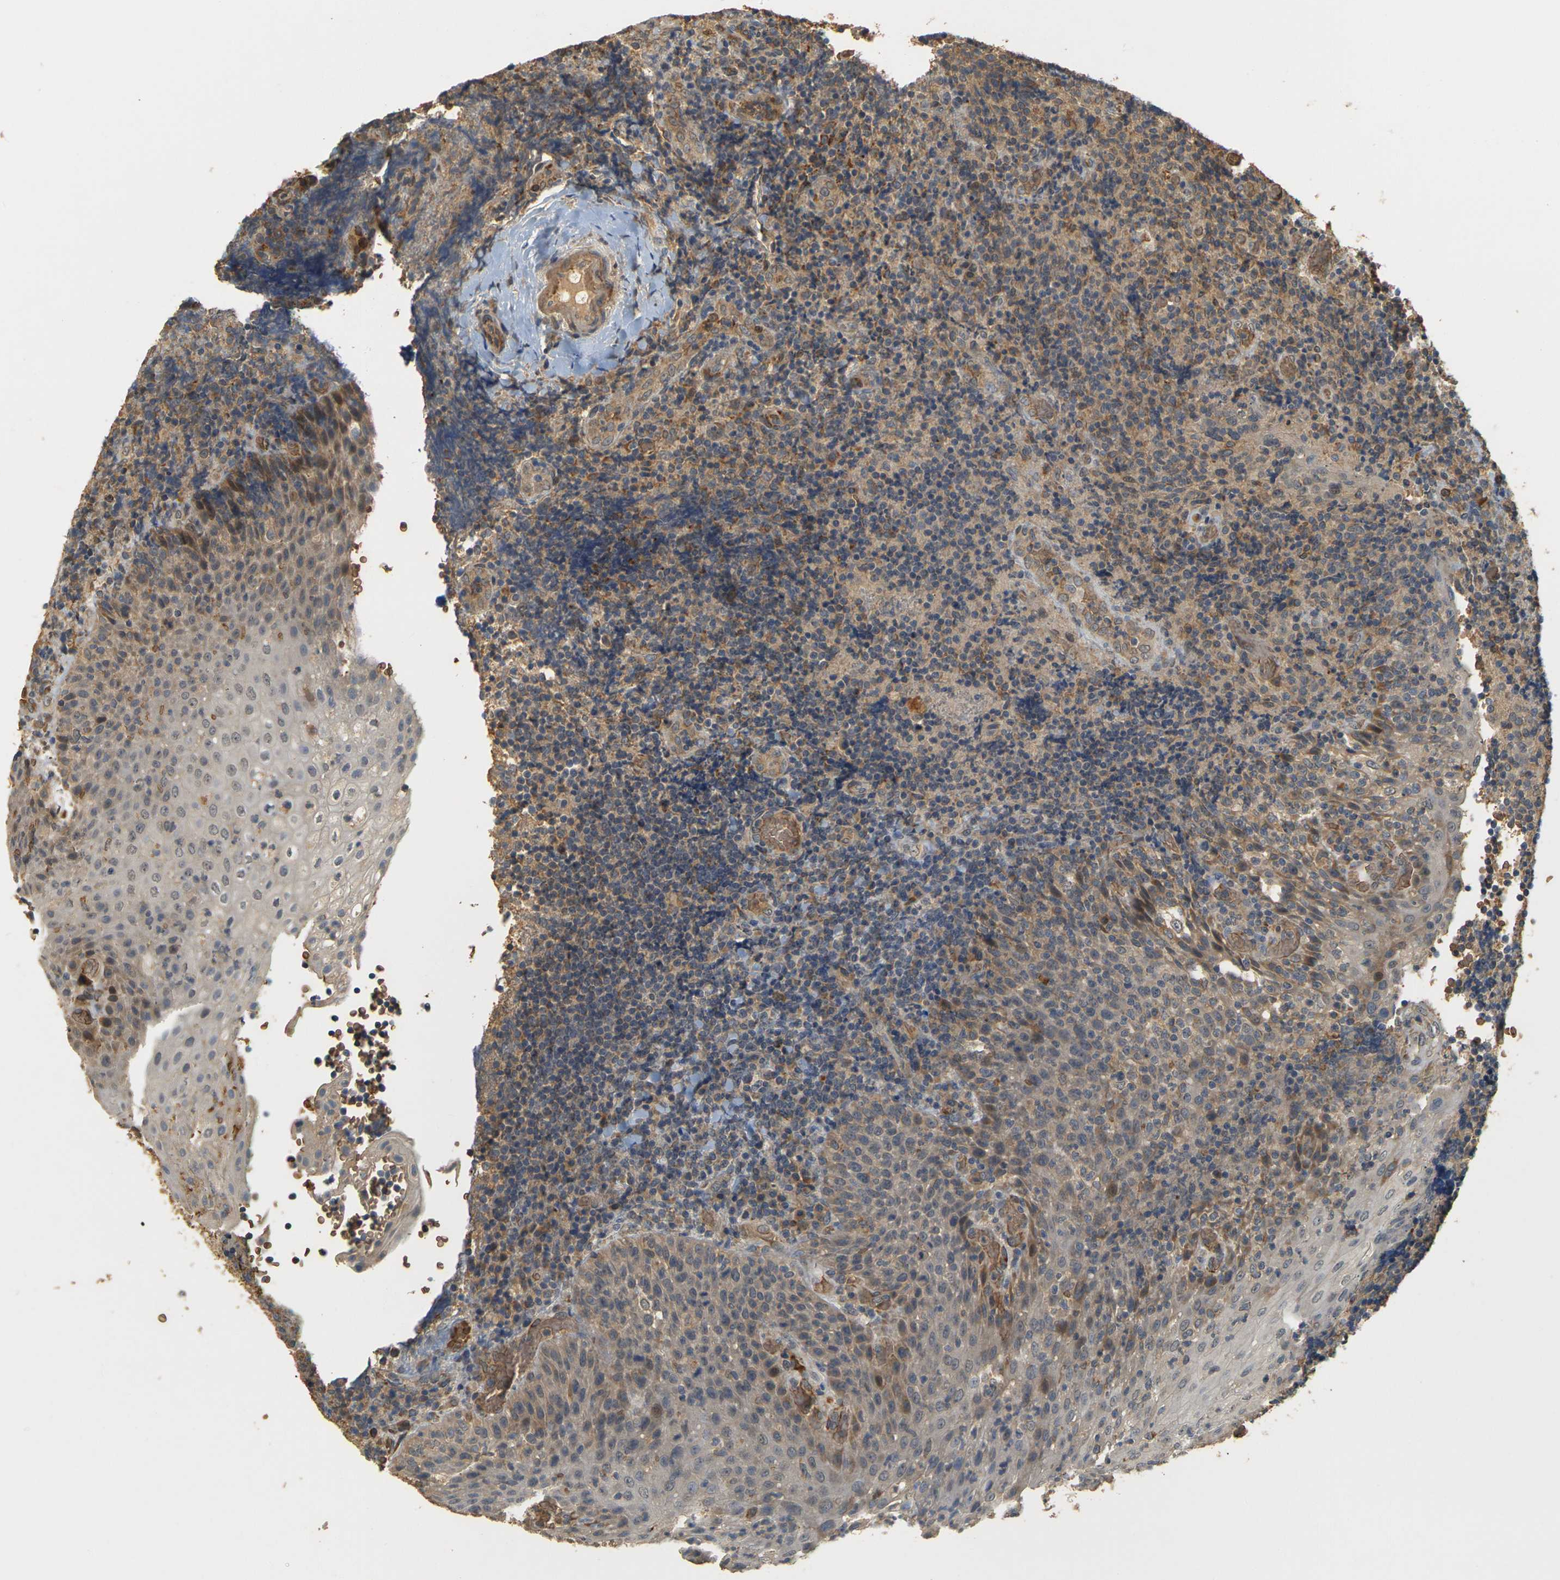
{"staining": {"intensity": "weak", "quantity": "25%-75%", "location": "cytoplasmic/membranous"}, "tissue": "lymphoma", "cell_type": "Tumor cells", "image_type": "cancer", "snomed": [{"axis": "morphology", "description": "Malignant lymphoma, non-Hodgkin's type, High grade"}, {"axis": "topography", "description": "Tonsil"}], "caption": "Immunohistochemical staining of high-grade malignant lymphoma, non-Hodgkin's type reveals low levels of weak cytoplasmic/membranous protein positivity in approximately 25%-75% of tumor cells. (IHC, brightfield microscopy, high magnification).", "gene": "MEGF9", "patient": {"sex": "female", "age": 36}}